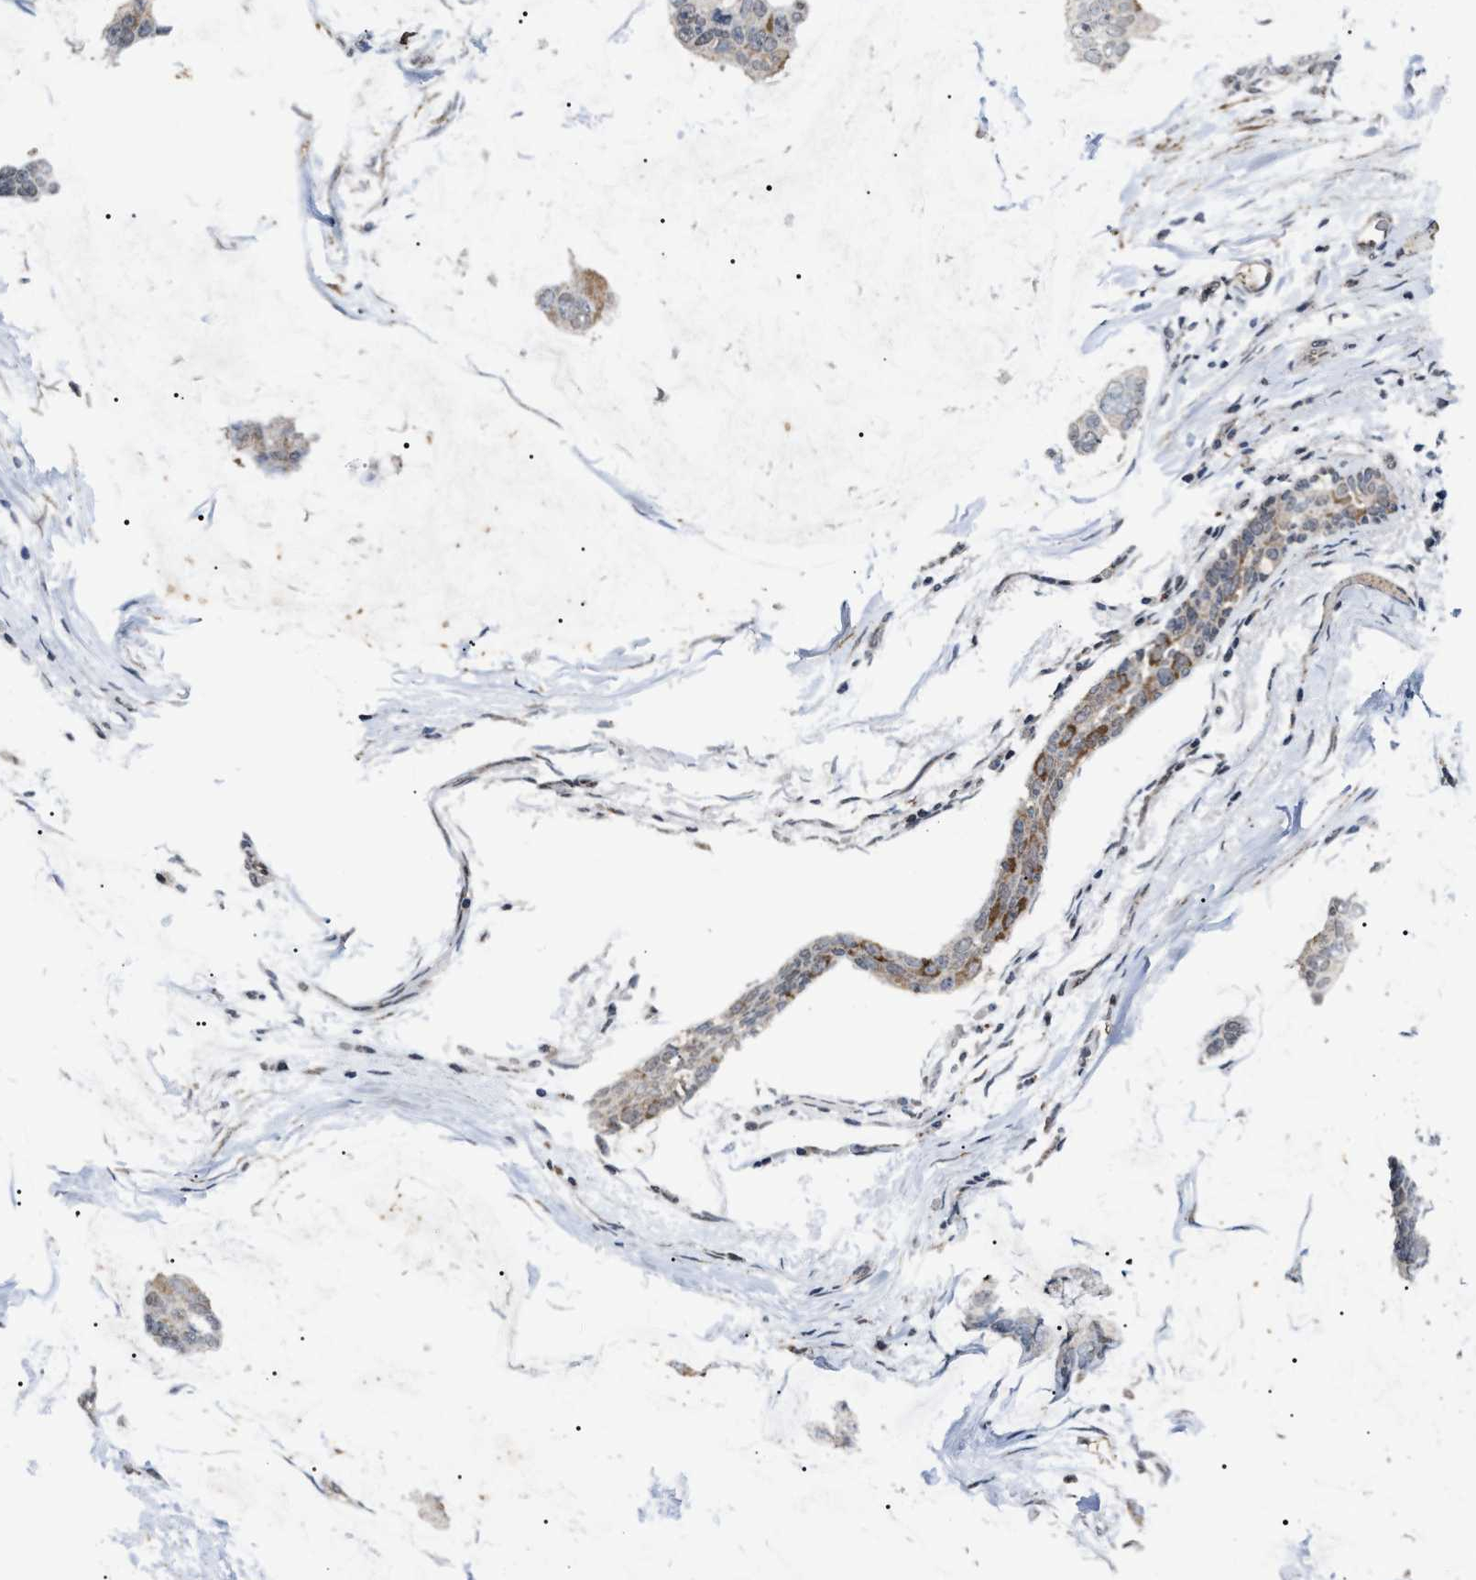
{"staining": {"intensity": "negative", "quantity": "none", "location": "none"}, "tissue": "breast cancer", "cell_type": "Tumor cells", "image_type": "cancer", "snomed": [{"axis": "morphology", "description": "Normal tissue, NOS"}, {"axis": "morphology", "description": "Duct carcinoma"}, {"axis": "topography", "description": "Breast"}], "caption": "This is an immunohistochemistry (IHC) micrograph of breast cancer. There is no positivity in tumor cells.", "gene": "ANP32E", "patient": {"sex": "female", "age": 50}}